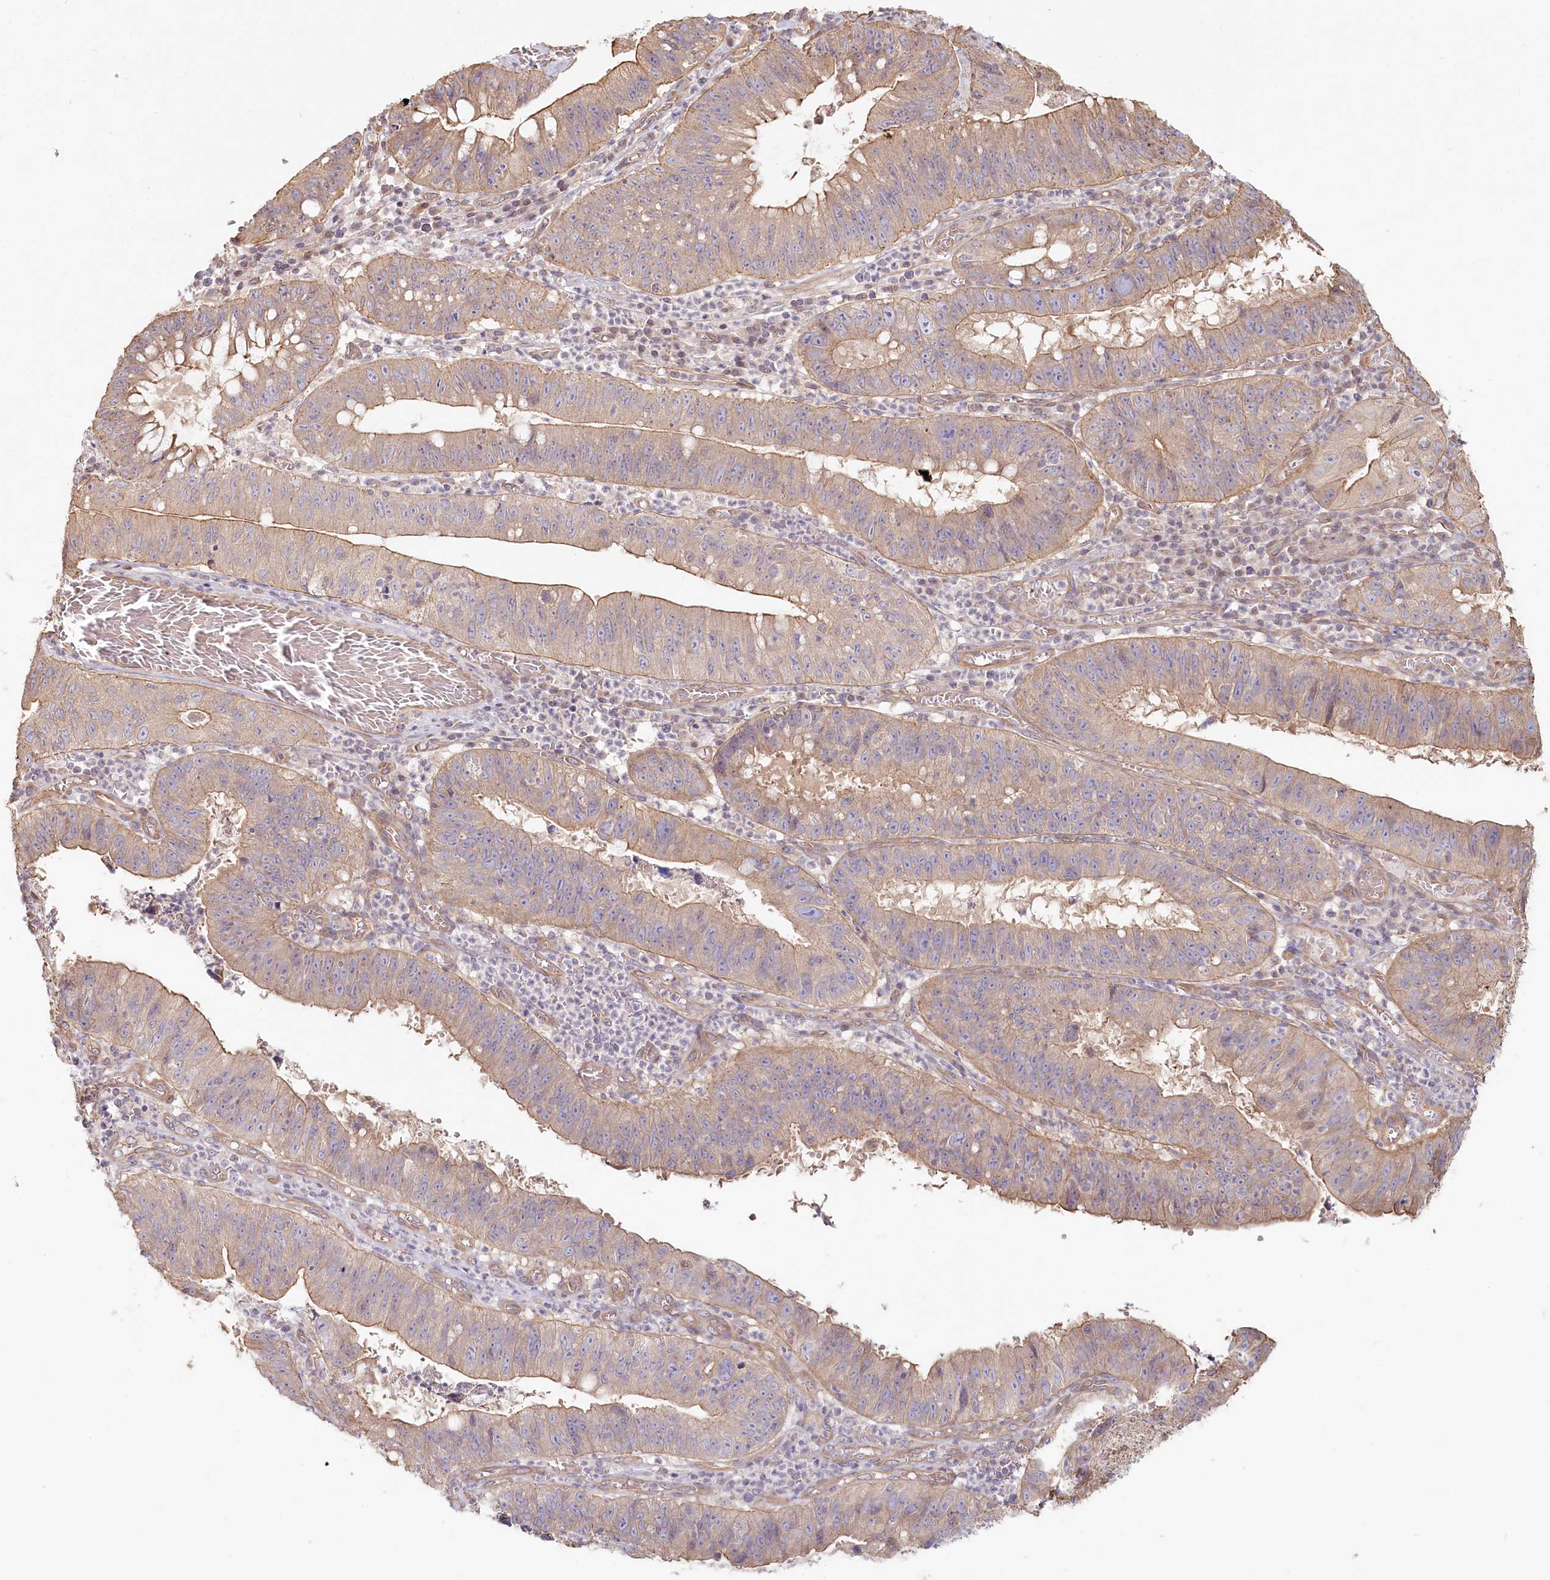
{"staining": {"intensity": "moderate", "quantity": ">75%", "location": "cytoplasmic/membranous"}, "tissue": "stomach cancer", "cell_type": "Tumor cells", "image_type": "cancer", "snomed": [{"axis": "morphology", "description": "Adenocarcinoma, NOS"}, {"axis": "topography", "description": "Stomach"}], "caption": "There is medium levels of moderate cytoplasmic/membranous expression in tumor cells of stomach cancer, as demonstrated by immunohistochemical staining (brown color).", "gene": "TCHP", "patient": {"sex": "male", "age": 59}}